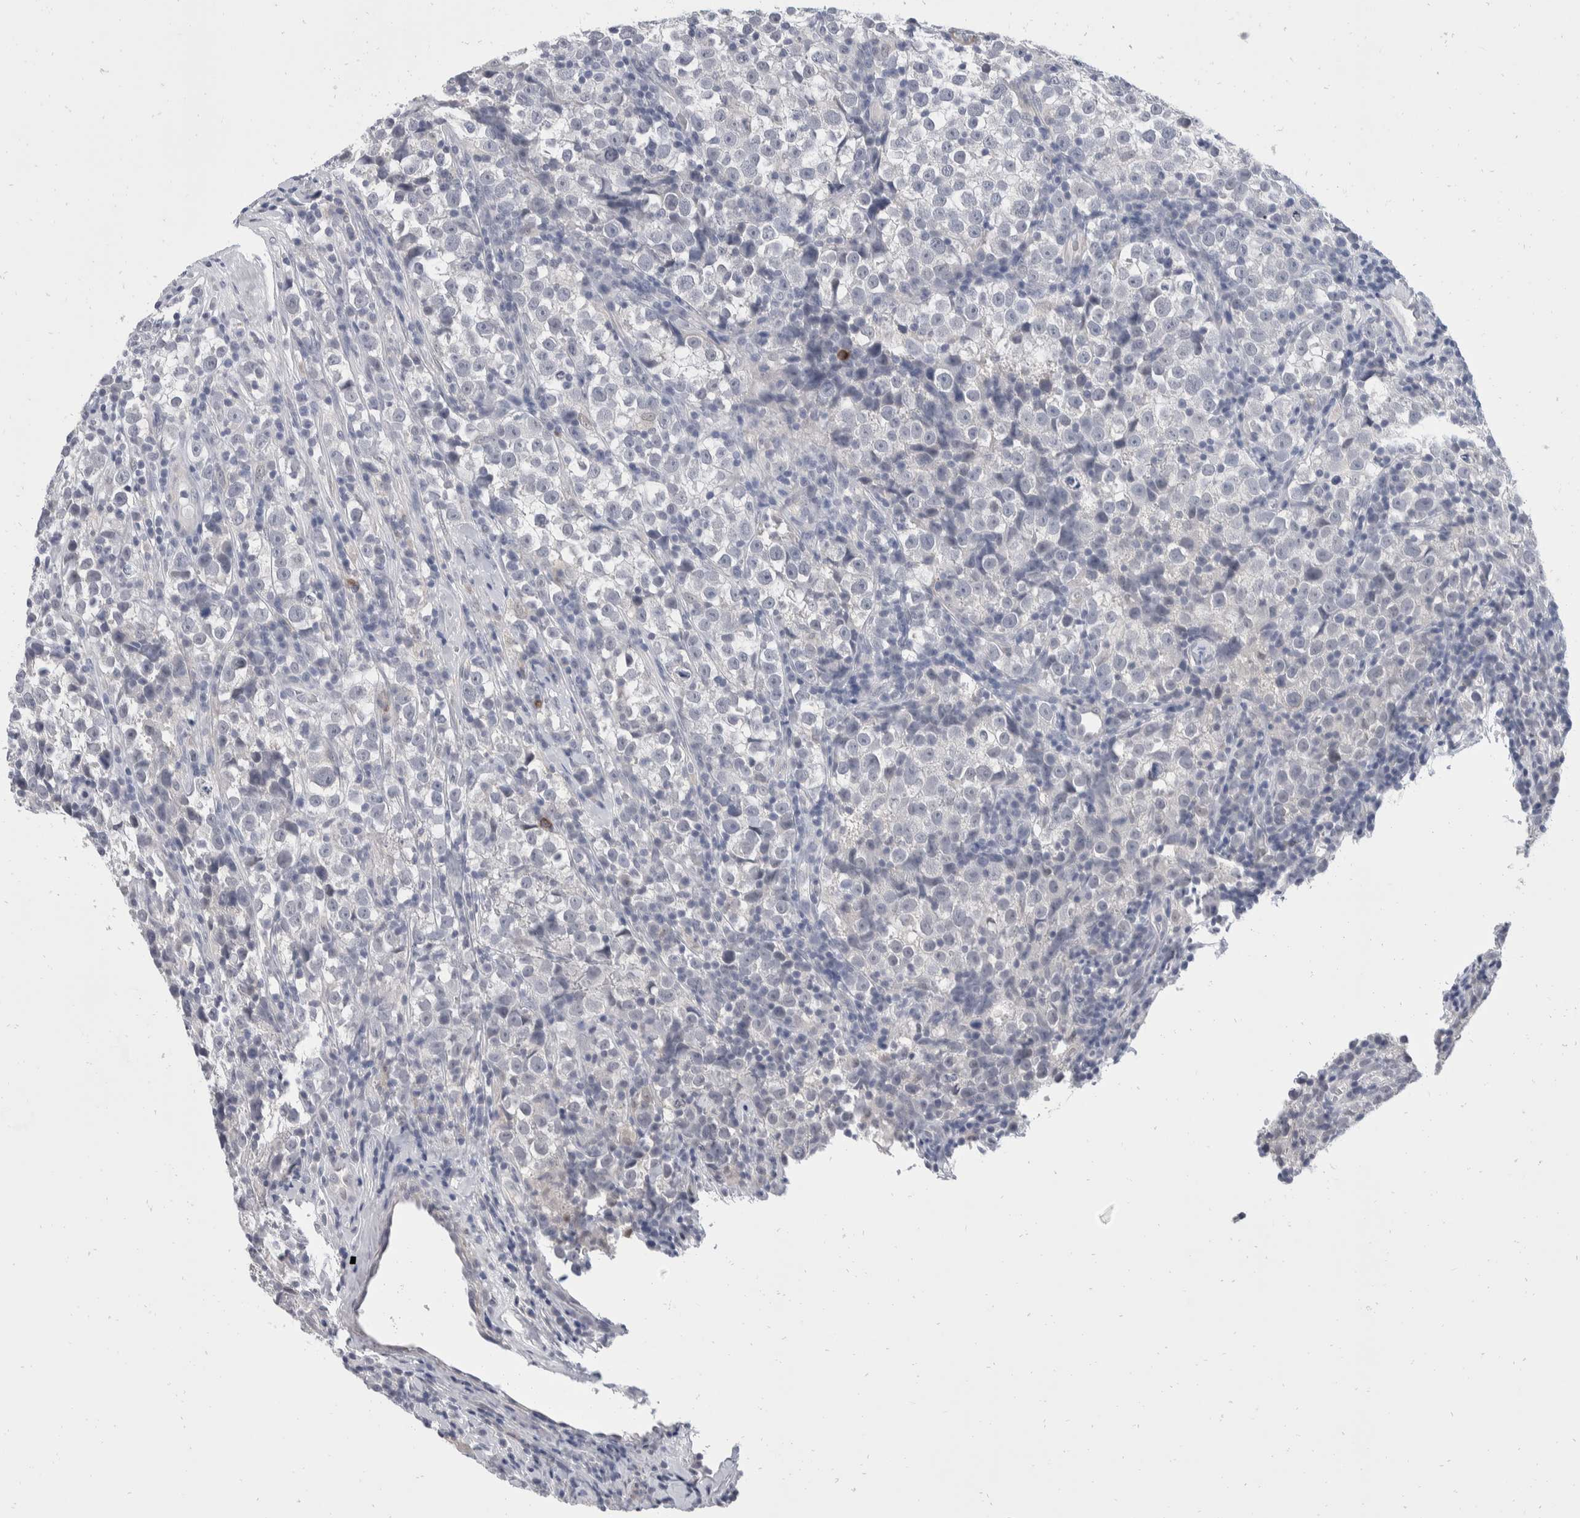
{"staining": {"intensity": "negative", "quantity": "none", "location": "none"}, "tissue": "testis cancer", "cell_type": "Tumor cells", "image_type": "cancer", "snomed": [{"axis": "morphology", "description": "Normal tissue, NOS"}, {"axis": "morphology", "description": "Seminoma, NOS"}, {"axis": "topography", "description": "Testis"}], "caption": "This is an immunohistochemistry histopathology image of seminoma (testis). There is no expression in tumor cells.", "gene": "CATSPERD", "patient": {"sex": "male", "age": 43}}